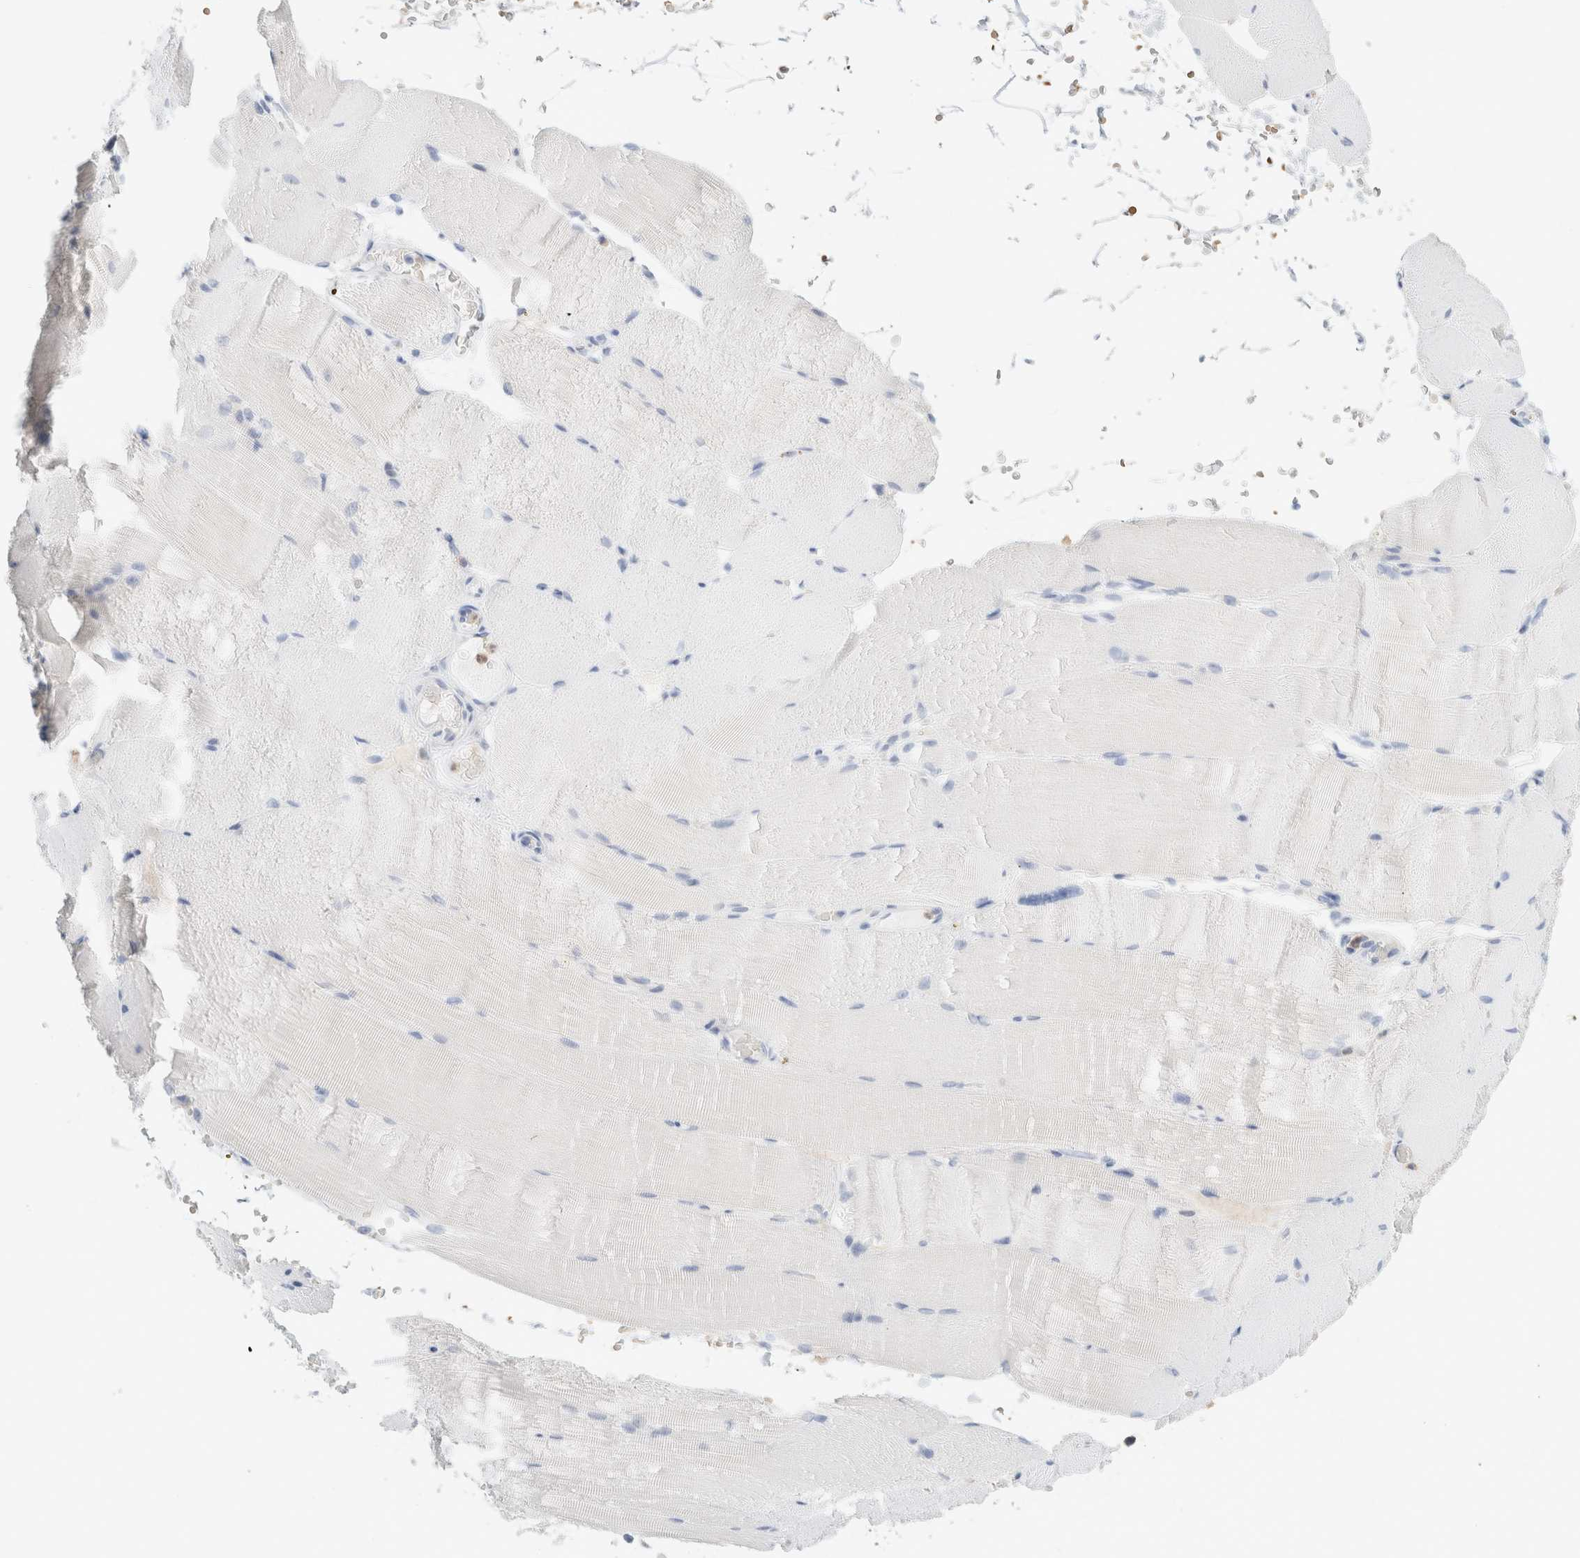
{"staining": {"intensity": "negative", "quantity": "none", "location": "none"}, "tissue": "skeletal muscle", "cell_type": "Myocytes", "image_type": "normal", "snomed": [{"axis": "morphology", "description": "Normal tissue, NOS"}, {"axis": "topography", "description": "Skeletal muscle"}, {"axis": "topography", "description": "Parathyroid gland"}], "caption": "Immunohistochemistry (IHC) photomicrograph of unremarkable skeletal muscle: skeletal muscle stained with DAB (3,3'-diaminobenzidine) demonstrates no significant protein positivity in myocytes.", "gene": "ARG1", "patient": {"sex": "female", "age": 37}}